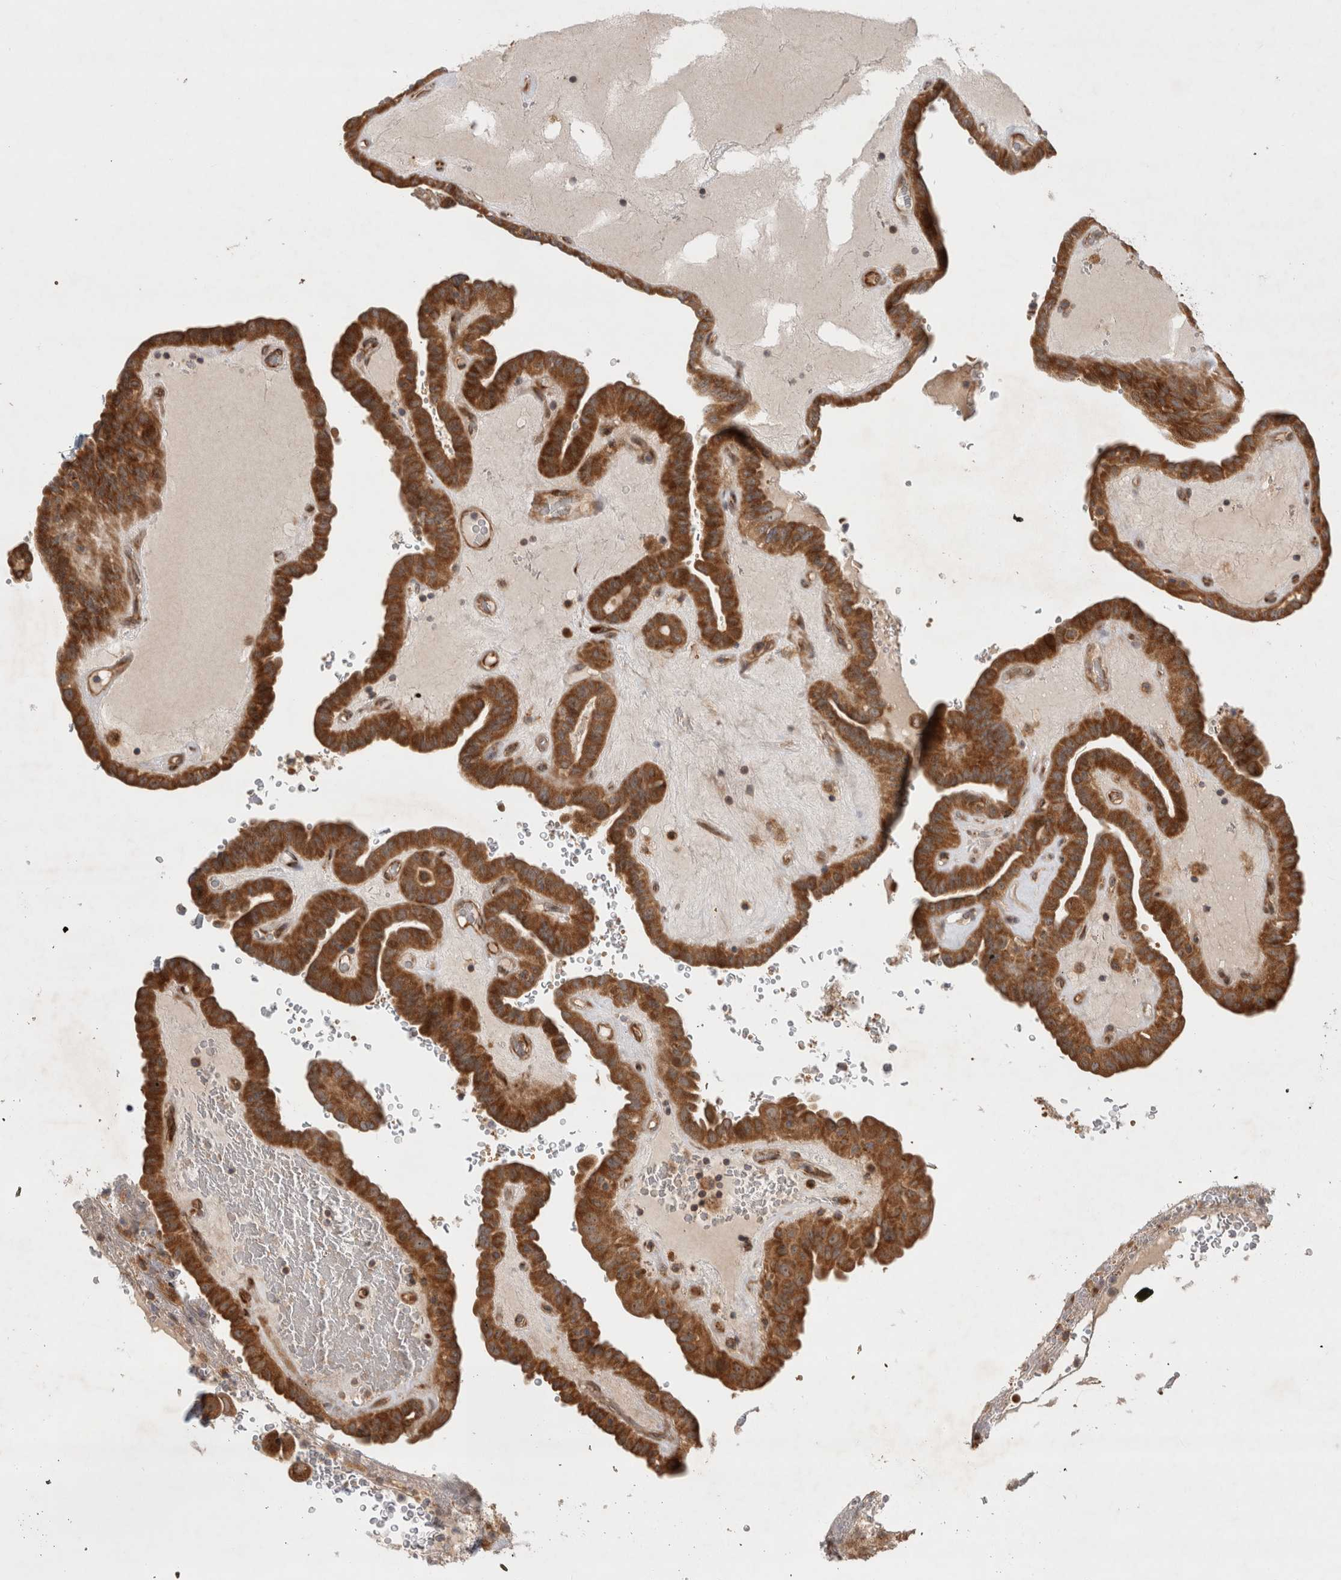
{"staining": {"intensity": "strong", "quantity": ">75%", "location": "cytoplasmic/membranous"}, "tissue": "thyroid cancer", "cell_type": "Tumor cells", "image_type": "cancer", "snomed": [{"axis": "morphology", "description": "Papillary adenocarcinoma, NOS"}, {"axis": "topography", "description": "Thyroid gland"}], "caption": "This photomicrograph displays immunohistochemistry (IHC) staining of human thyroid papillary adenocarcinoma, with high strong cytoplasmic/membranous positivity in about >75% of tumor cells.", "gene": "TUBD1", "patient": {"sex": "male", "age": 77}}